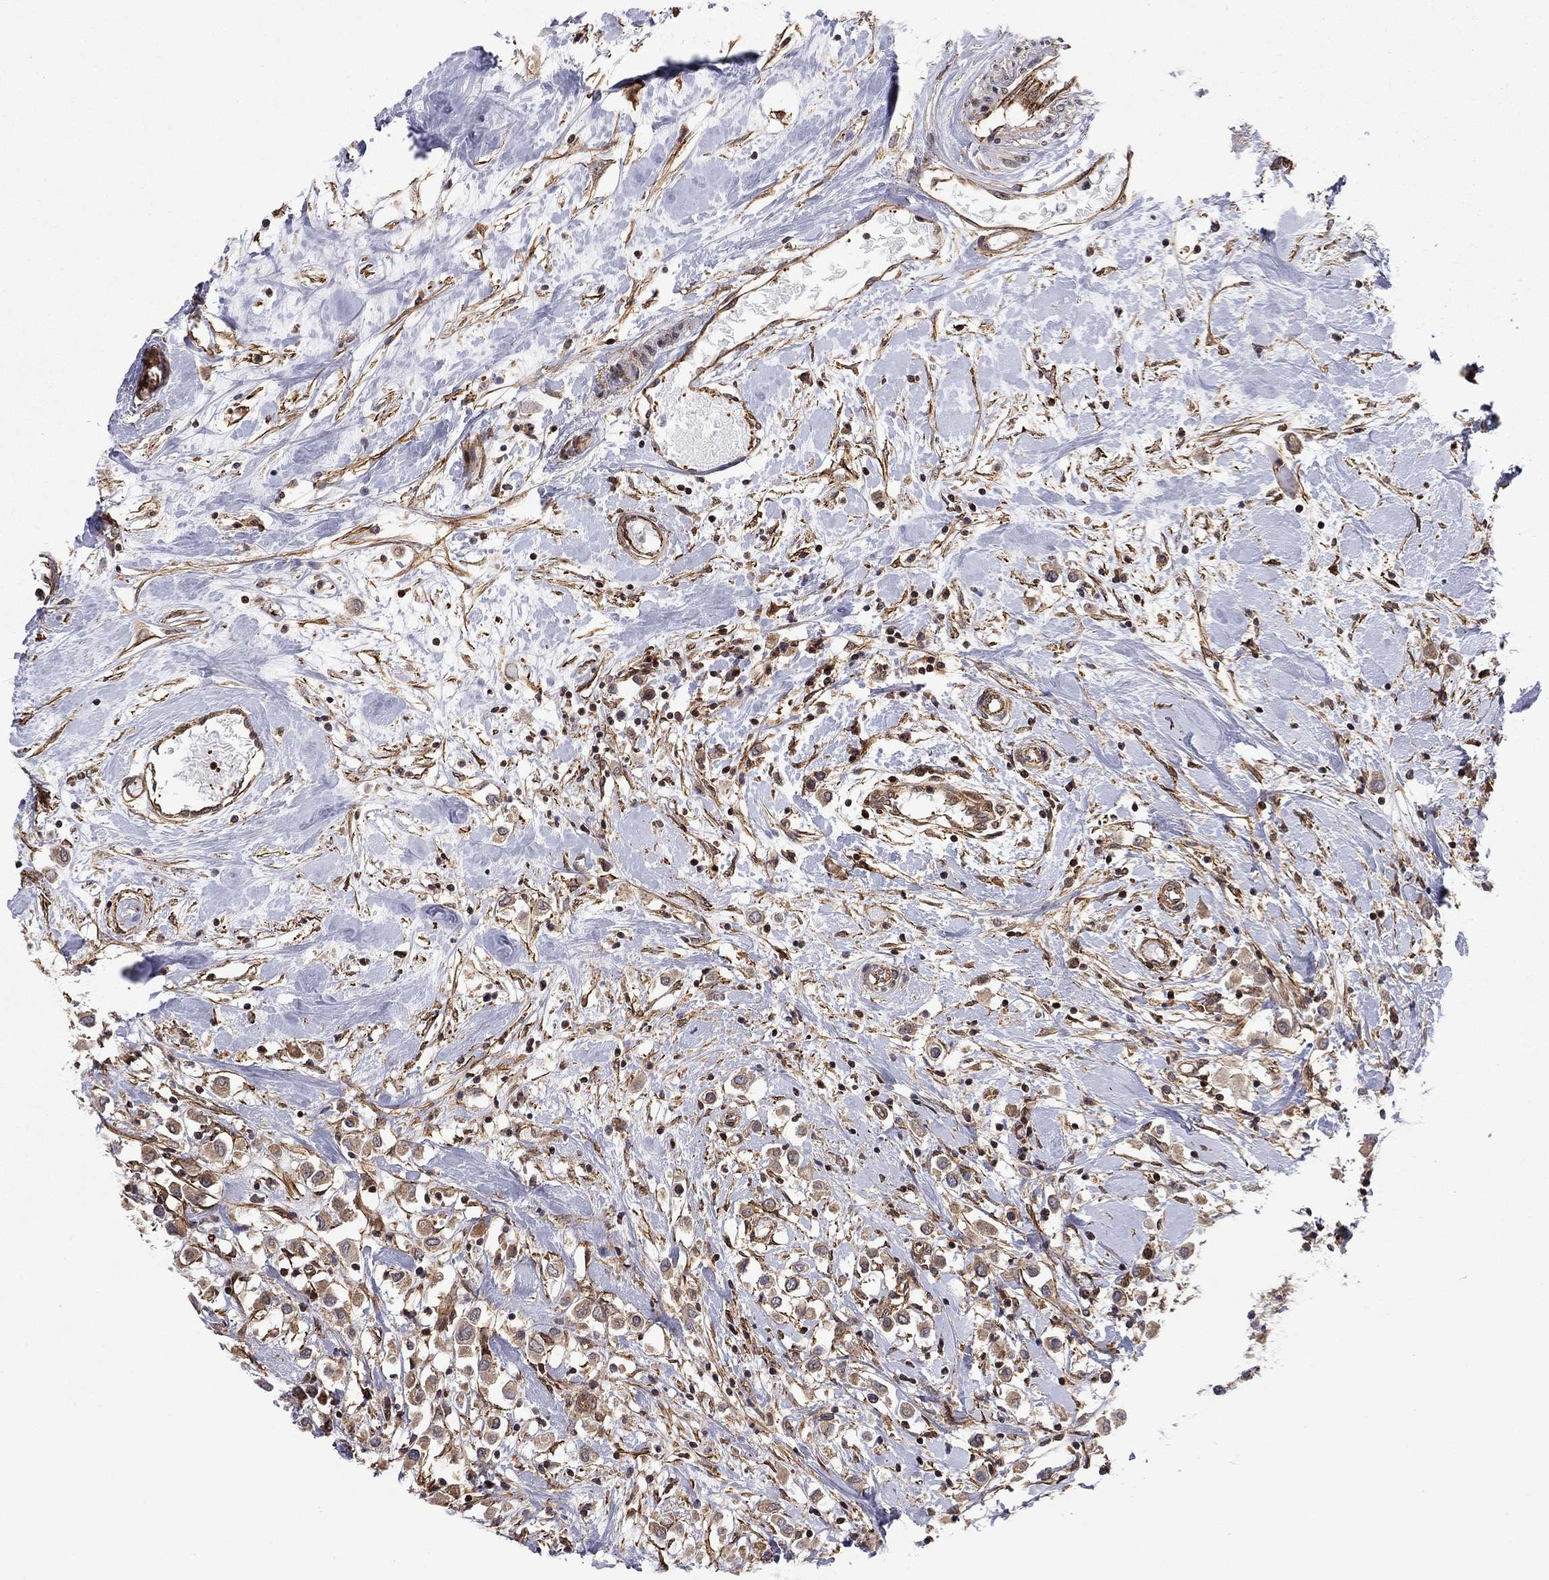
{"staining": {"intensity": "moderate", "quantity": ">75%", "location": "cytoplasmic/membranous"}, "tissue": "breast cancer", "cell_type": "Tumor cells", "image_type": "cancer", "snomed": [{"axis": "morphology", "description": "Duct carcinoma"}, {"axis": "topography", "description": "Breast"}], "caption": "A micrograph showing moderate cytoplasmic/membranous positivity in about >75% of tumor cells in breast cancer, as visualized by brown immunohistochemical staining.", "gene": "TDP1", "patient": {"sex": "female", "age": 61}}